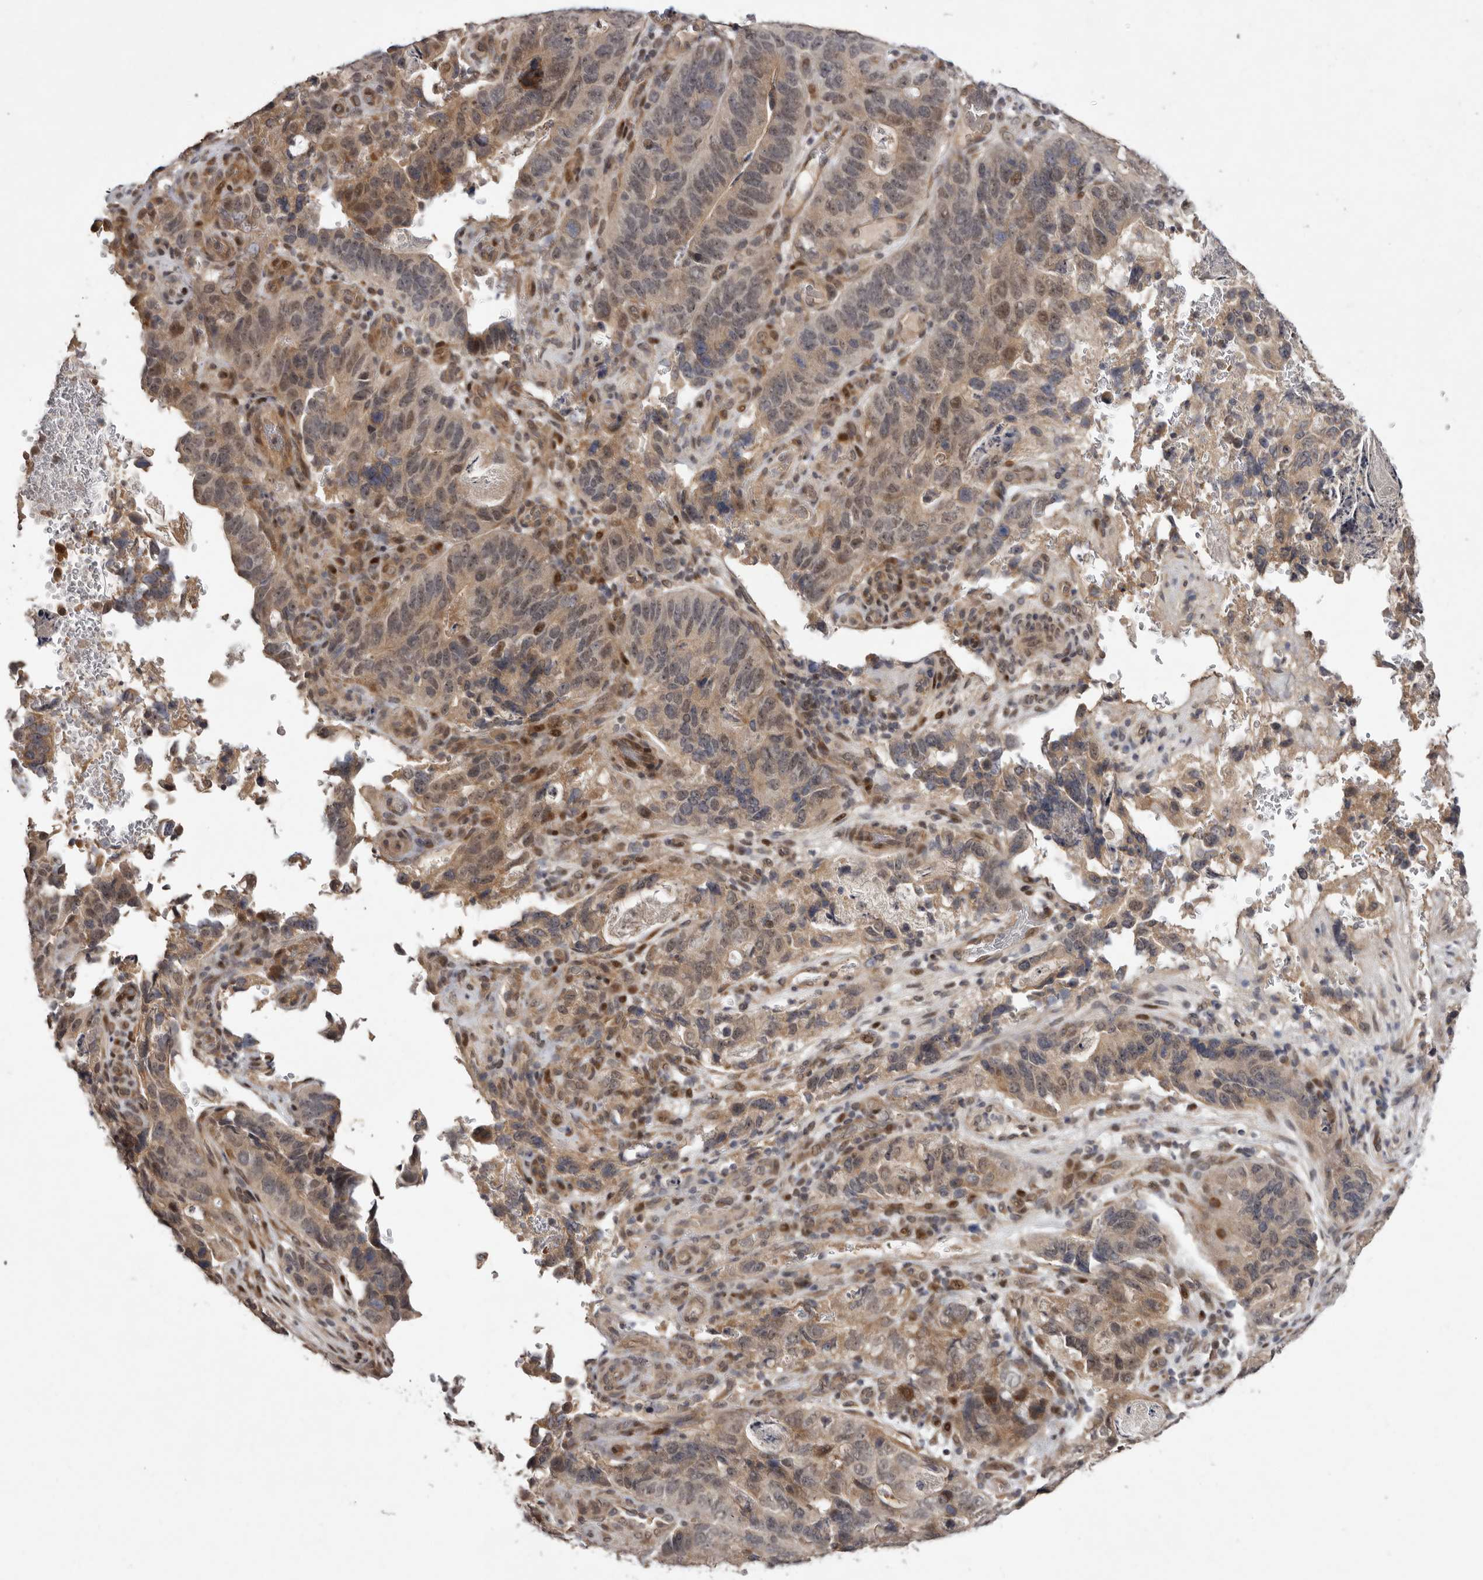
{"staining": {"intensity": "moderate", "quantity": ">75%", "location": "cytoplasmic/membranous,nuclear"}, "tissue": "stomach cancer", "cell_type": "Tumor cells", "image_type": "cancer", "snomed": [{"axis": "morphology", "description": "Normal tissue, NOS"}, {"axis": "morphology", "description": "Adenocarcinoma, NOS"}, {"axis": "topography", "description": "Stomach"}], "caption": "About >75% of tumor cells in human adenocarcinoma (stomach) display moderate cytoplasmic/membranous and nuclear protein positivity as visualized by brown immunohistochemical staining.", "gene": "ABL1", "patient": {"sex": "female", "age": 89}}